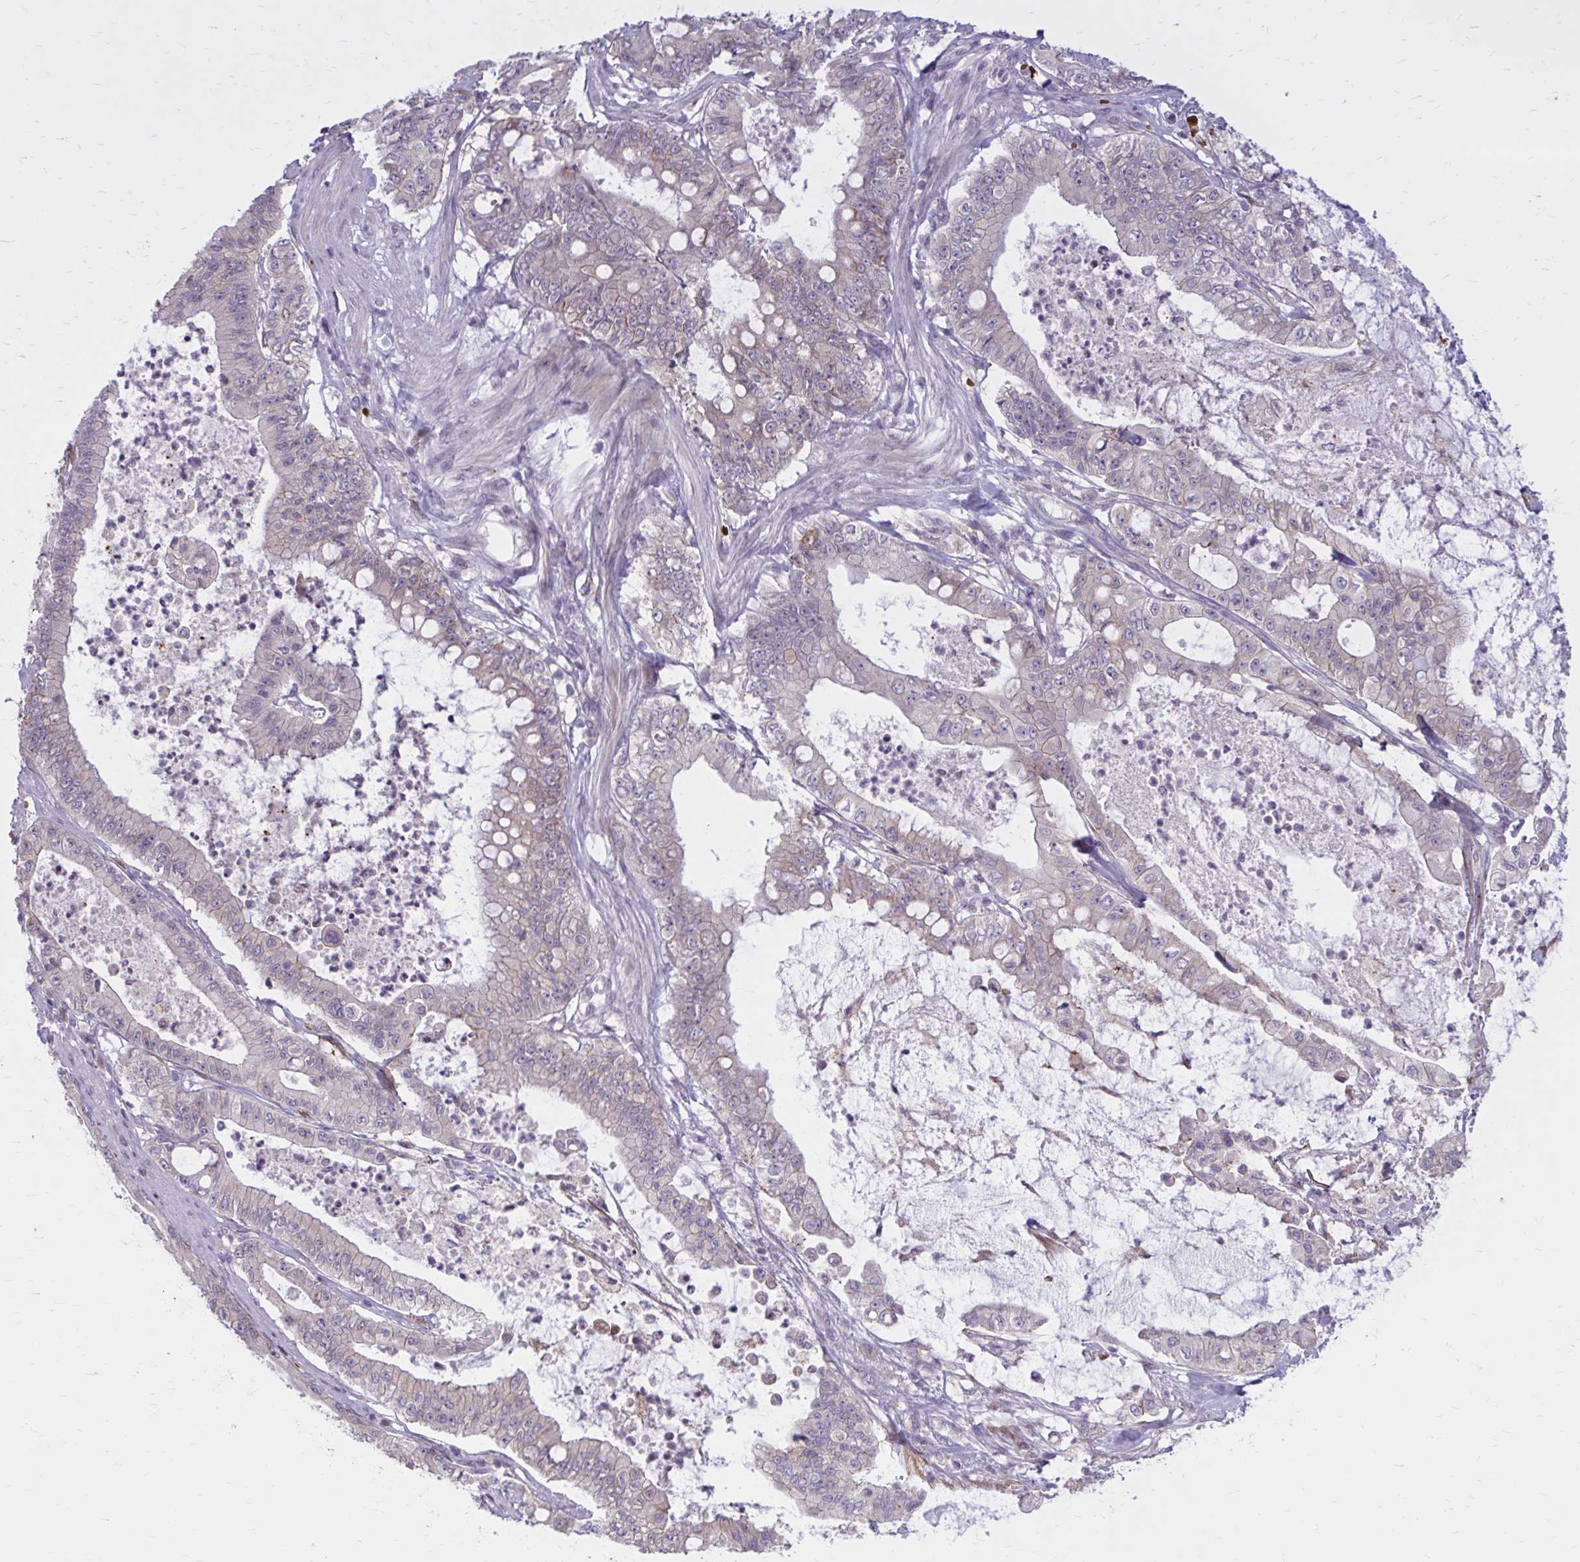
{"staining": {"intensity": "weak", "quantity": "<25%", "location": "cytoplasmic/membranous"}, "tissue": "pancreatic cancer", "cell_type": "Tumor cells", "image_type": "cancer", "snomed": [{"axis": "morphology", "description": "Adenocarcinoma, NOS"}, {"axis": "topography", "description": "Pancreas"}], "caption": "Immunohistochemistry histopathology image of human pancreatic cancer (adenocarcinoma) stained for a protein (brown), which exhibits no expression in tumor cells. Brightfield microscopy of immunohistochemistry stained with DAB (3,3'-diaminobenzidine) (brown) and hematoxylin (blue), captured at high magnification.", "gene": "SNF8", "patient": {"sex": "male", "age": 71}}